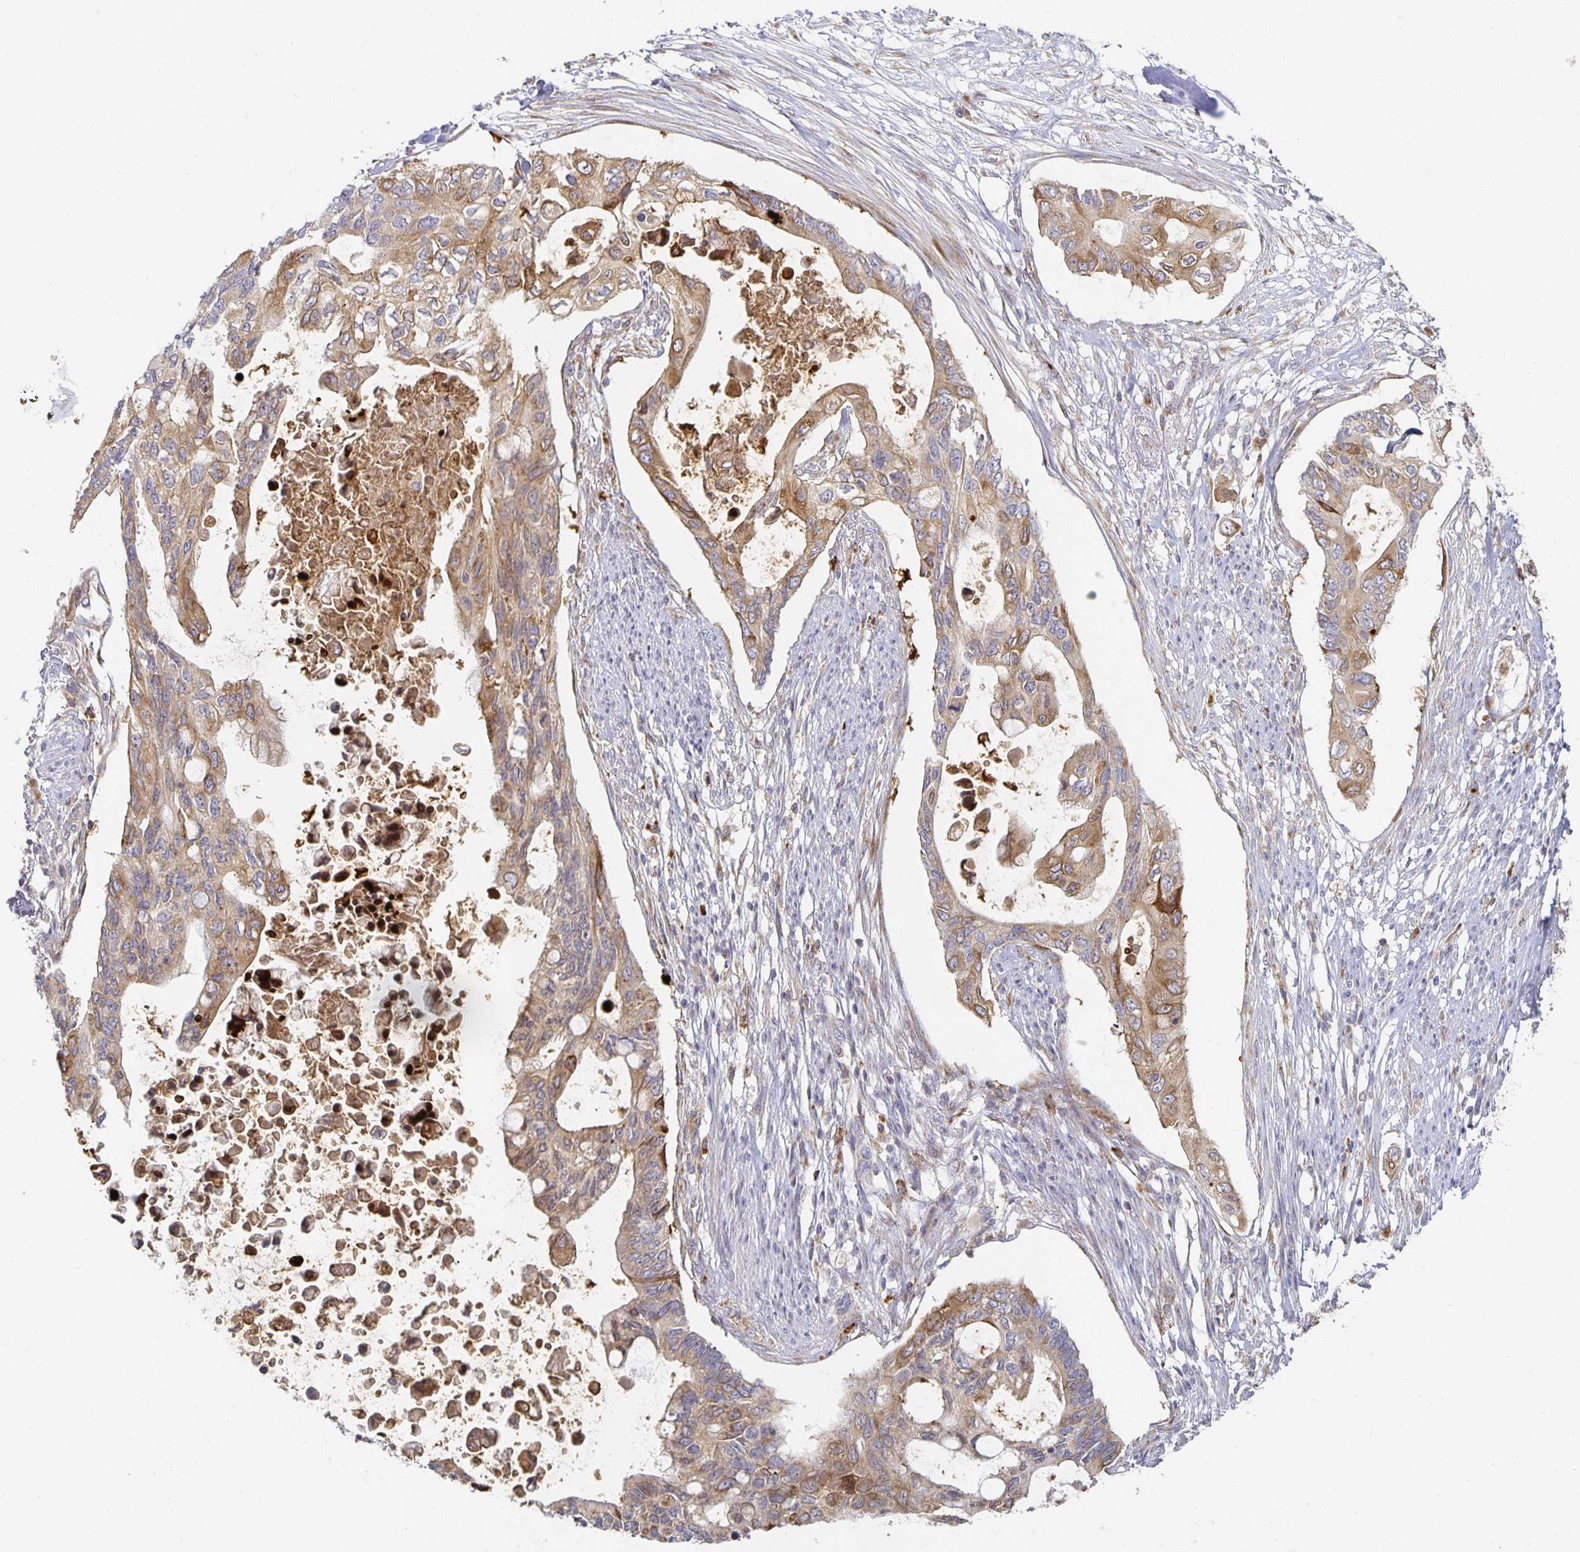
{"staining": {"intensity": "moderate", "quantity": ">75%", "location": "cytoplasmic/membranous"}, "tissue": "pancreatic cancer", "cell_type": "Tumor cells", "image_type": "cancer", "snomed": [{"axis": "morphology", "description": "Adenocarcinoma, NOS"}, {"axis": "topography", "description": "Pancreas"}], "caption": "Immunohistochemistry of pancreatic adenocarcinoma displays medium levels of moderate cytoplasmic/membranous positivity in about >75% of tumor cells.", "gene": "NOMO1", "patient": {"sex": "female", "age": 63}}